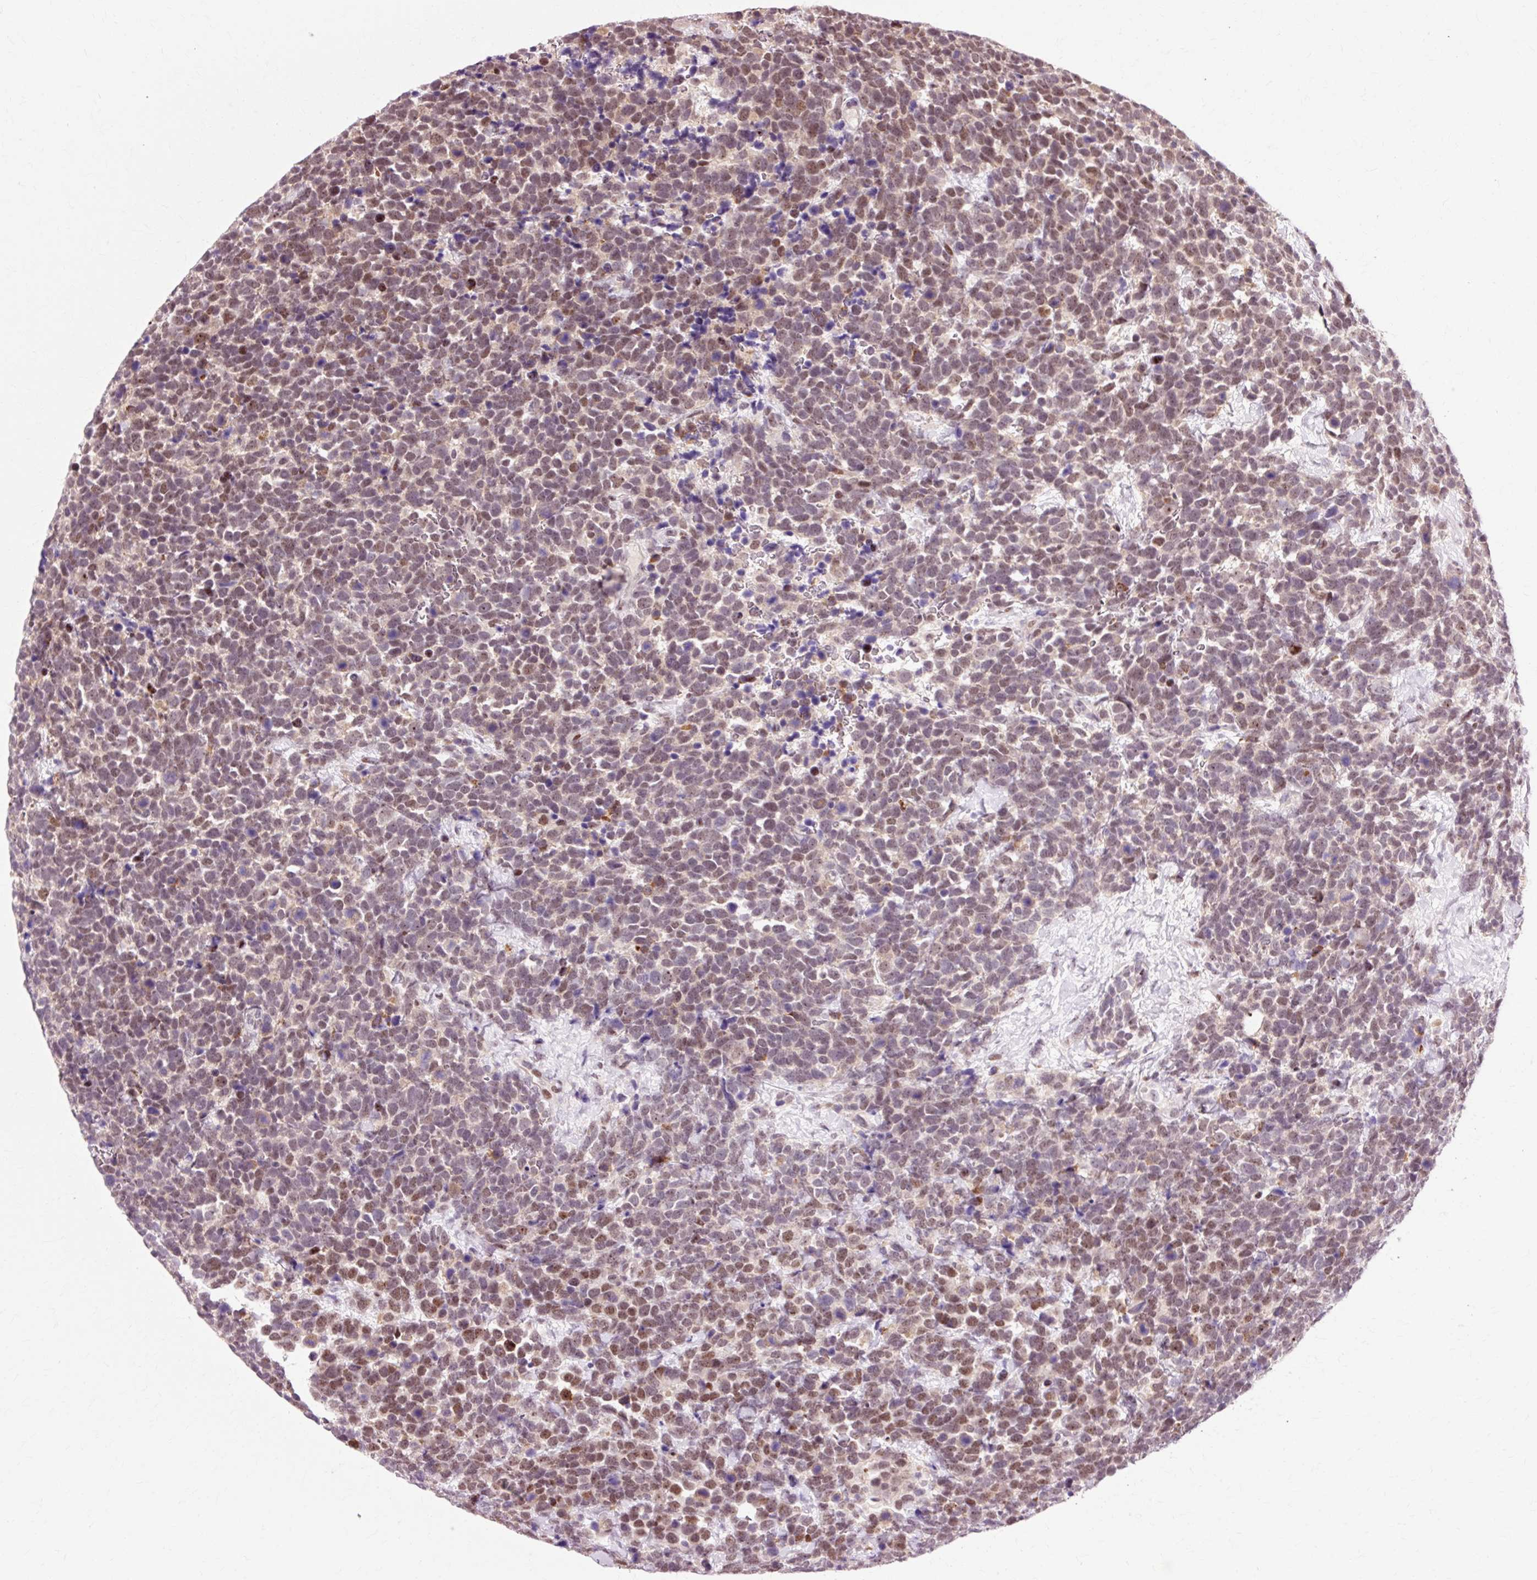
{"staining": {"intensity": "moderate", "quantity": ">75%", "location": "nuclear"}, "tissue": "urothelial cancer", "cell_type": "Tumor cells", "image_type": "cancer", "snomed": [{"axis": "morphology", "description": "Urothelial carcinoma, High grade"}, {"axis": "topography", "description": "Urinary bladder"}], "caption": "DAB (3,3'-diaminobenzidine) immunohistochemical staining of high-grade urothelial carcinoma reveals moderate nuclear protein expression in about >75% of tumor cells.", "gene": "MACROD2", "patient": {"sex": "female", "age": 82}}